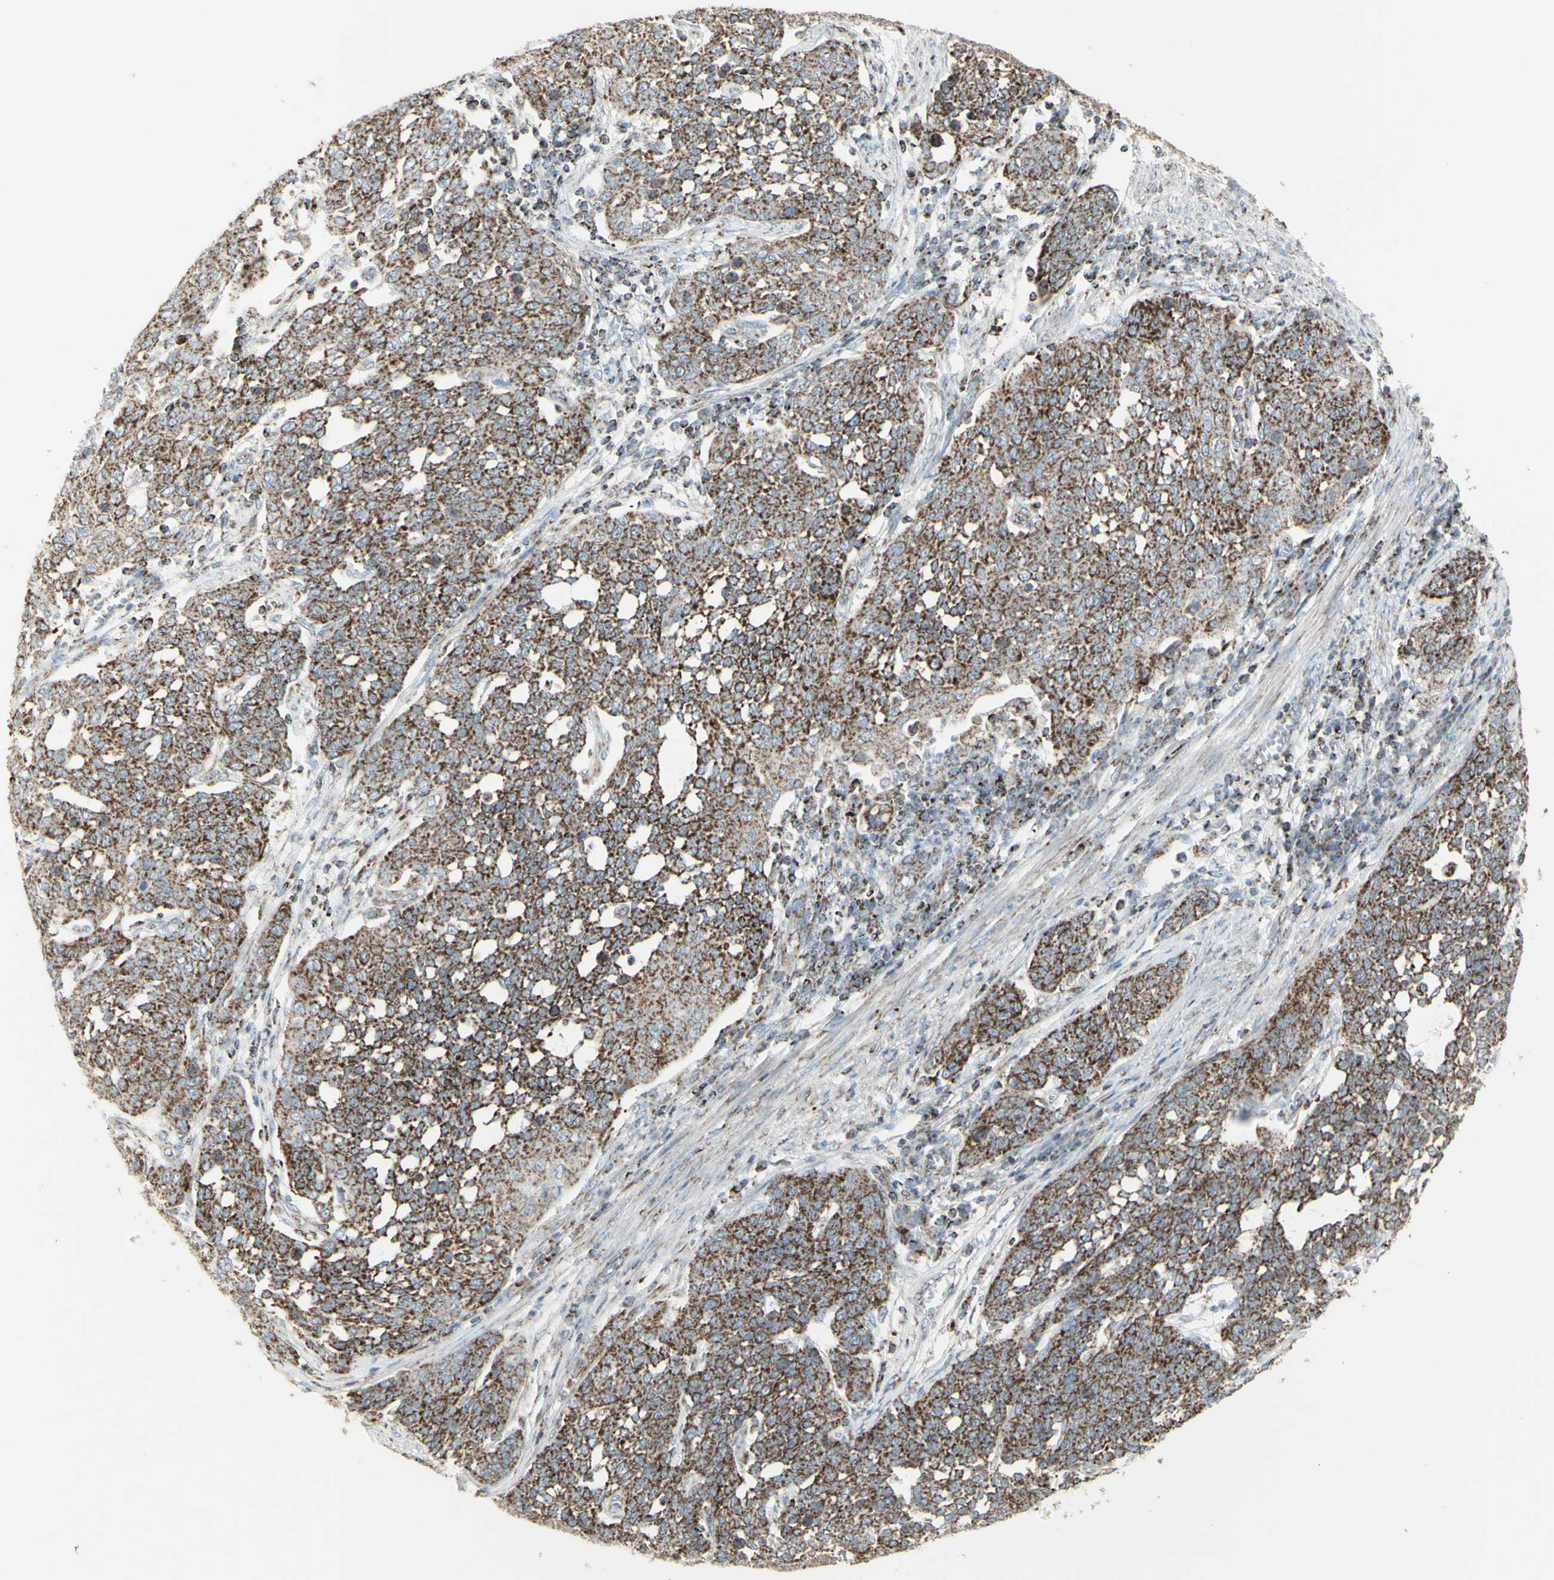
{"staining": {"intensity": "strong", "quantity": ">75%", "location": "cytoplasmic/membranous"}, "tissue": "cervical cancer", "cell_type": "Tumor cells", "image_type": "cancer", "snomed": [{"axis": "morphology", "description": "Squamous cell carcinoma, NOS"}, {"axis": "topography", "description": "Cervix"}], "caption": "This photomicrograph shows IHC staining of cervical cancer, with high strong cytoplasmic/membranous staining in about >75% of tumor cells.", "gene": "PLGRKT", "patient": {"sex": "female", "age": 34}}